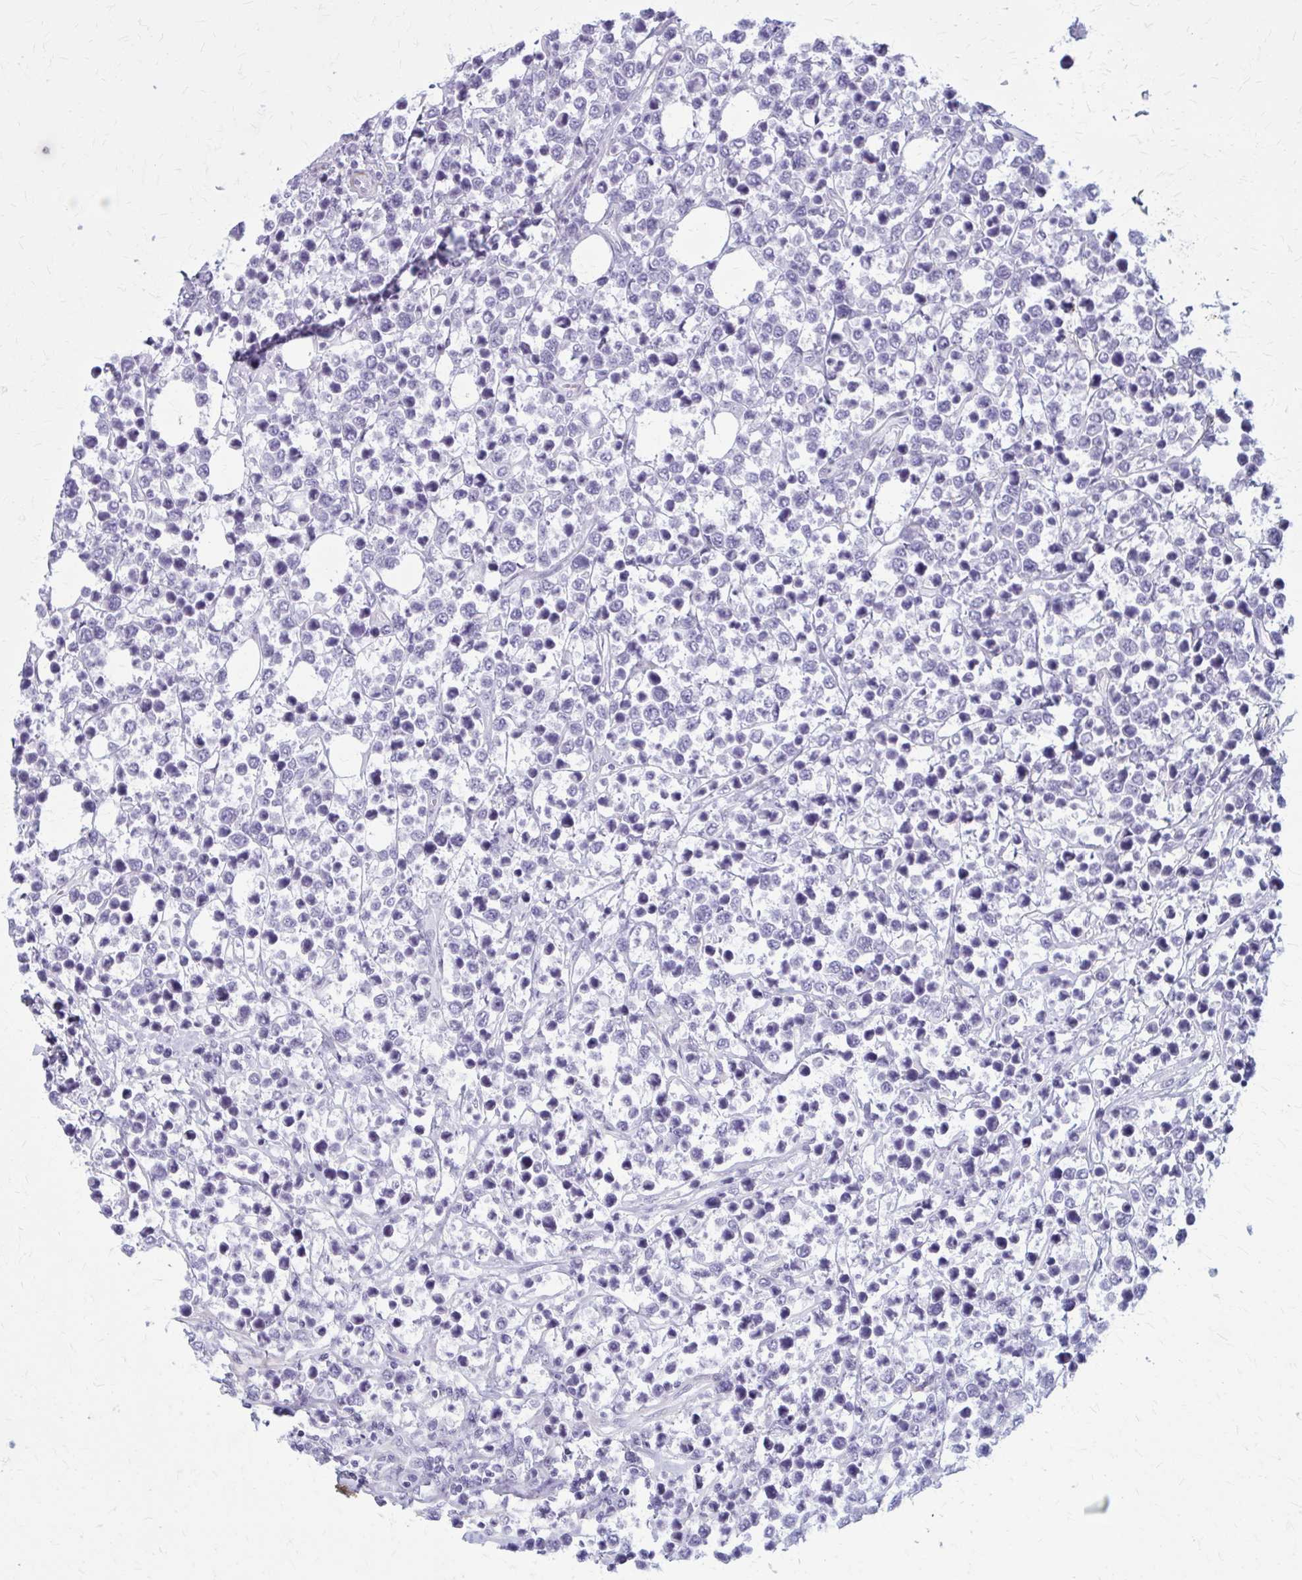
{"staining": {"intensity": "negative", "quantity": "none", "location": "none"}, "tissue": "lymphoma", "cell_type": "Tumor cells", "image_type": "cancer", "snomed": [{"axis": "morphology", "description": "Malignant lymphoma, non-Hodgkin's type, Low grade"}, {"axis": "topography", "description": "Lymph node"}], "caption": "An immunohistochemistry (IHC) histopathology image of low-grade malignant lymphoma, non-Hodgkin's type is shown. There is no staining in tumor cells of low-grade malignant lymphoma, non-Hodgkin's type. The staining was performed using DAB to visualize the protein expression in brown, while the nuclei were stained in blue with hematoxylin (Magnification: 20x).", "gene": "AKAP12", "patient": {"sex": "male", "age": 60}}